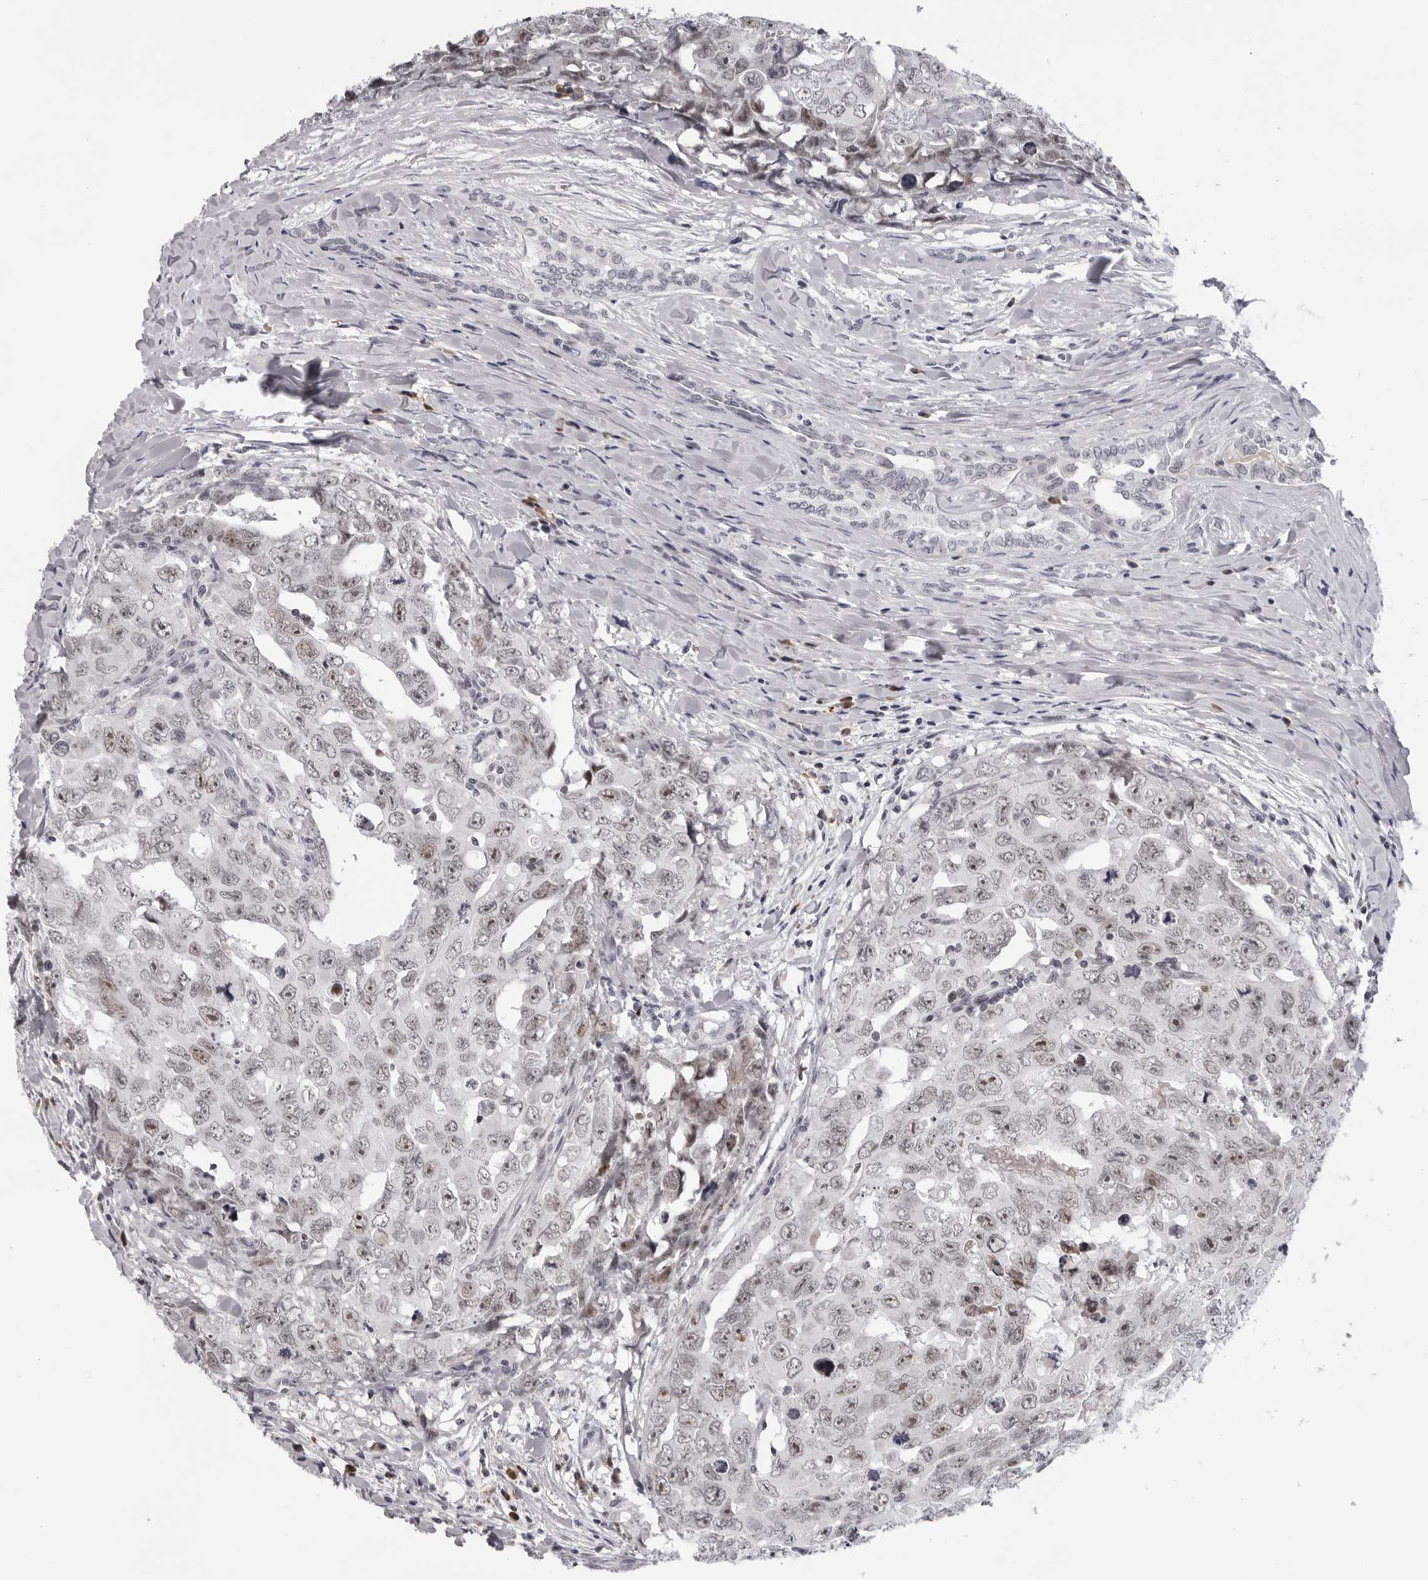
{"staining": {"intensity": "moderate", "quantity": "25%-75%", "location": "nuclear"}, "tissue": "testis cancer", "cell_type": "Tumor cells", "image_type": "cancer", "snomed": [{"axis": "morphology", "description": "Carcinoma, Embryonal, NOS"}, {"axis": "topography", "description": "Testis"}], "caption": "This image reveals testis embryonal carcinoma stained with IHC to label a protein in brown. The nuclear of tumor cells show moderate positivity for the protein. Nuclei are counter-stained blue.", "gene": "EXOSC10", "patient": {"sex": "male", "age": 28}}